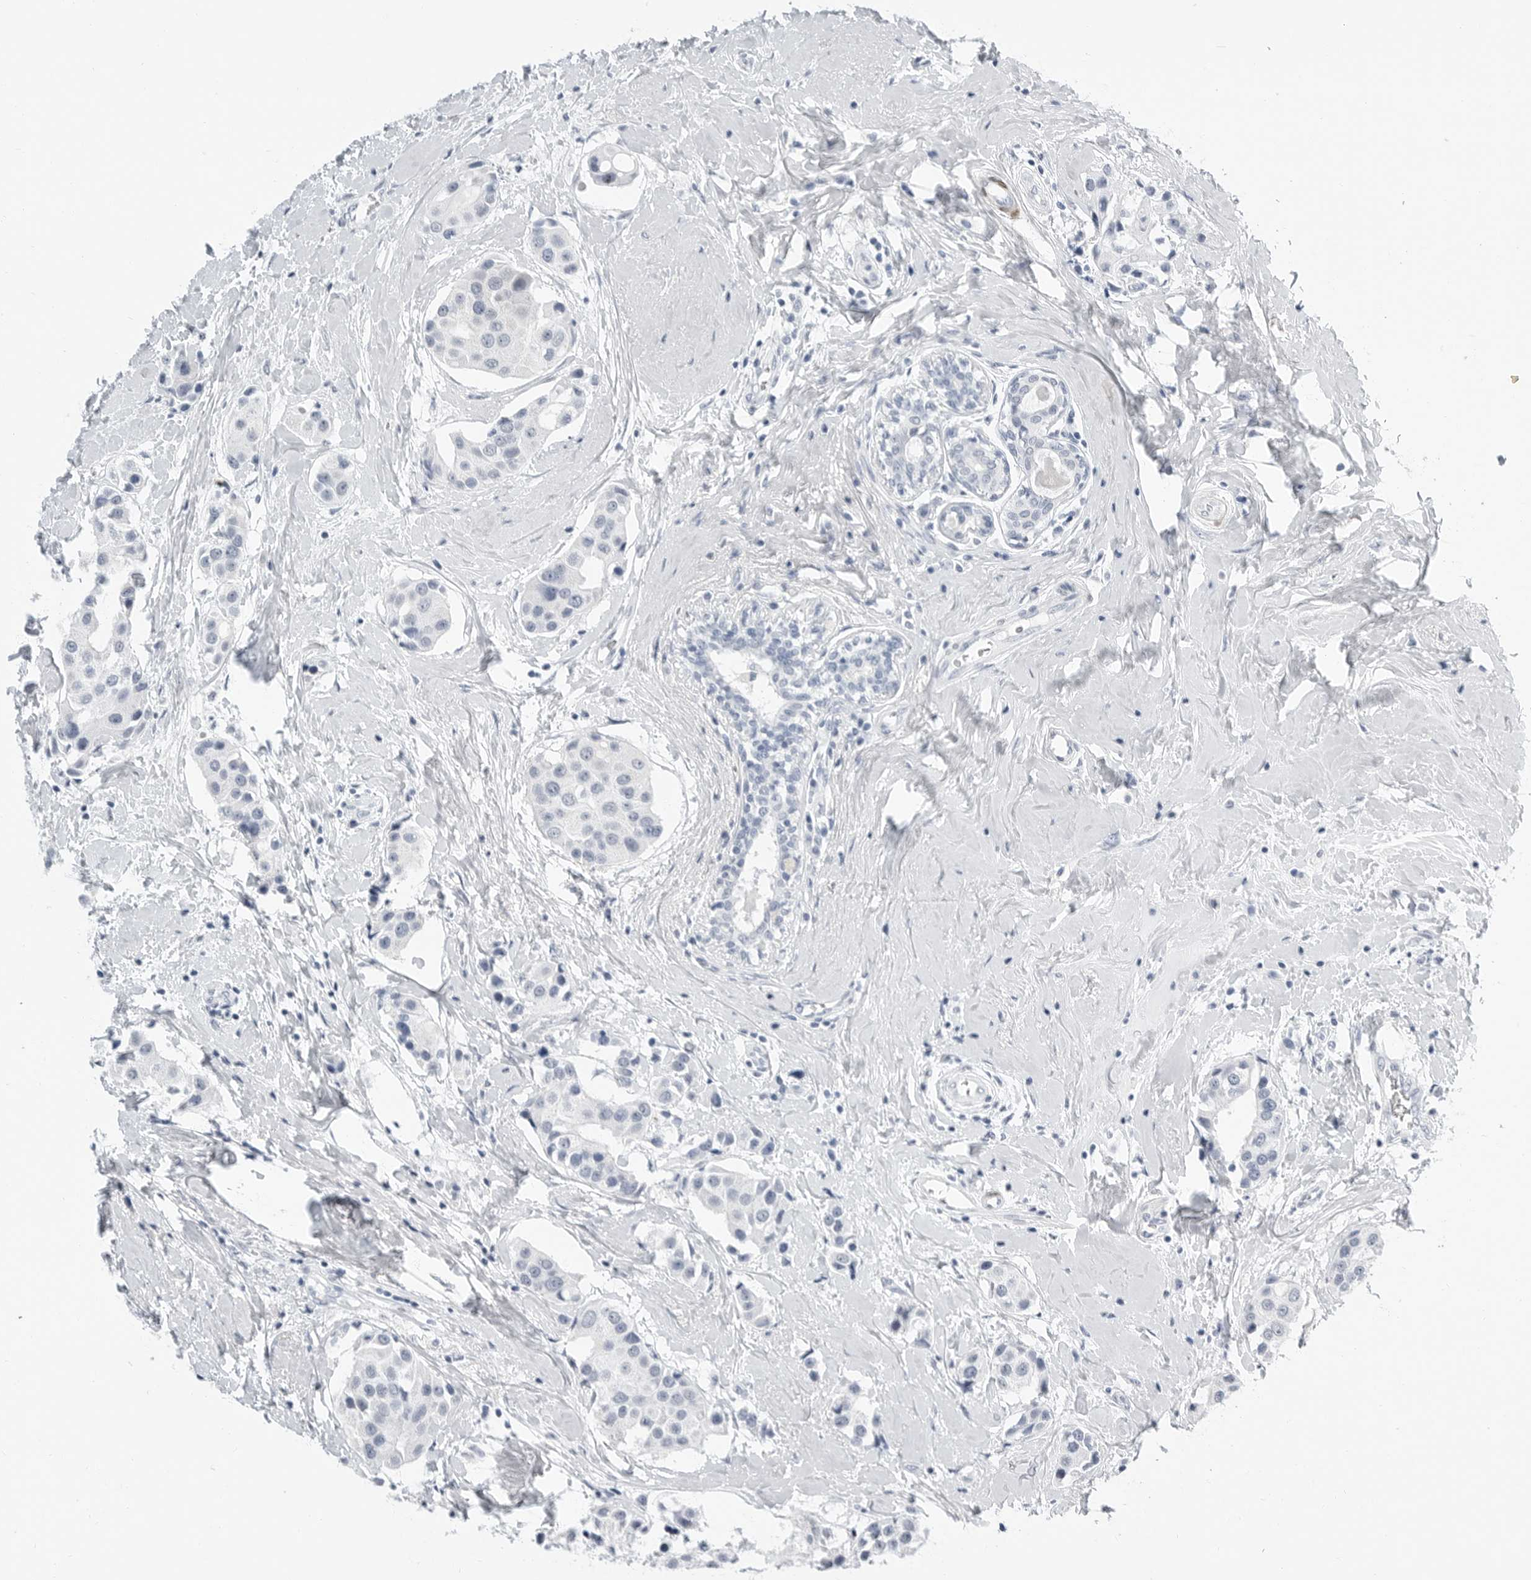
{"staining": {"intensity": "negative", "quantity": "none", "location": "none"}, "tissue": "breast cancer", "cell_type": "Tumor cells", "image_type": "cancer", "snomed": [{"axis": "morphology", "description": "Normal tissue, NOS"}, {"axis": "morphology", "description": "Duct carcinoma"}, {"axis": "topography", "description": "Breast"}], "caption": "High magnification brightfield microscopy of breast cancer stained with DAB (brown) and counterstained with hematoxylin (blue): tumor cells show no significant staining.", "gene": "PLN", "patient": {"sex": "female", "age": 39}}